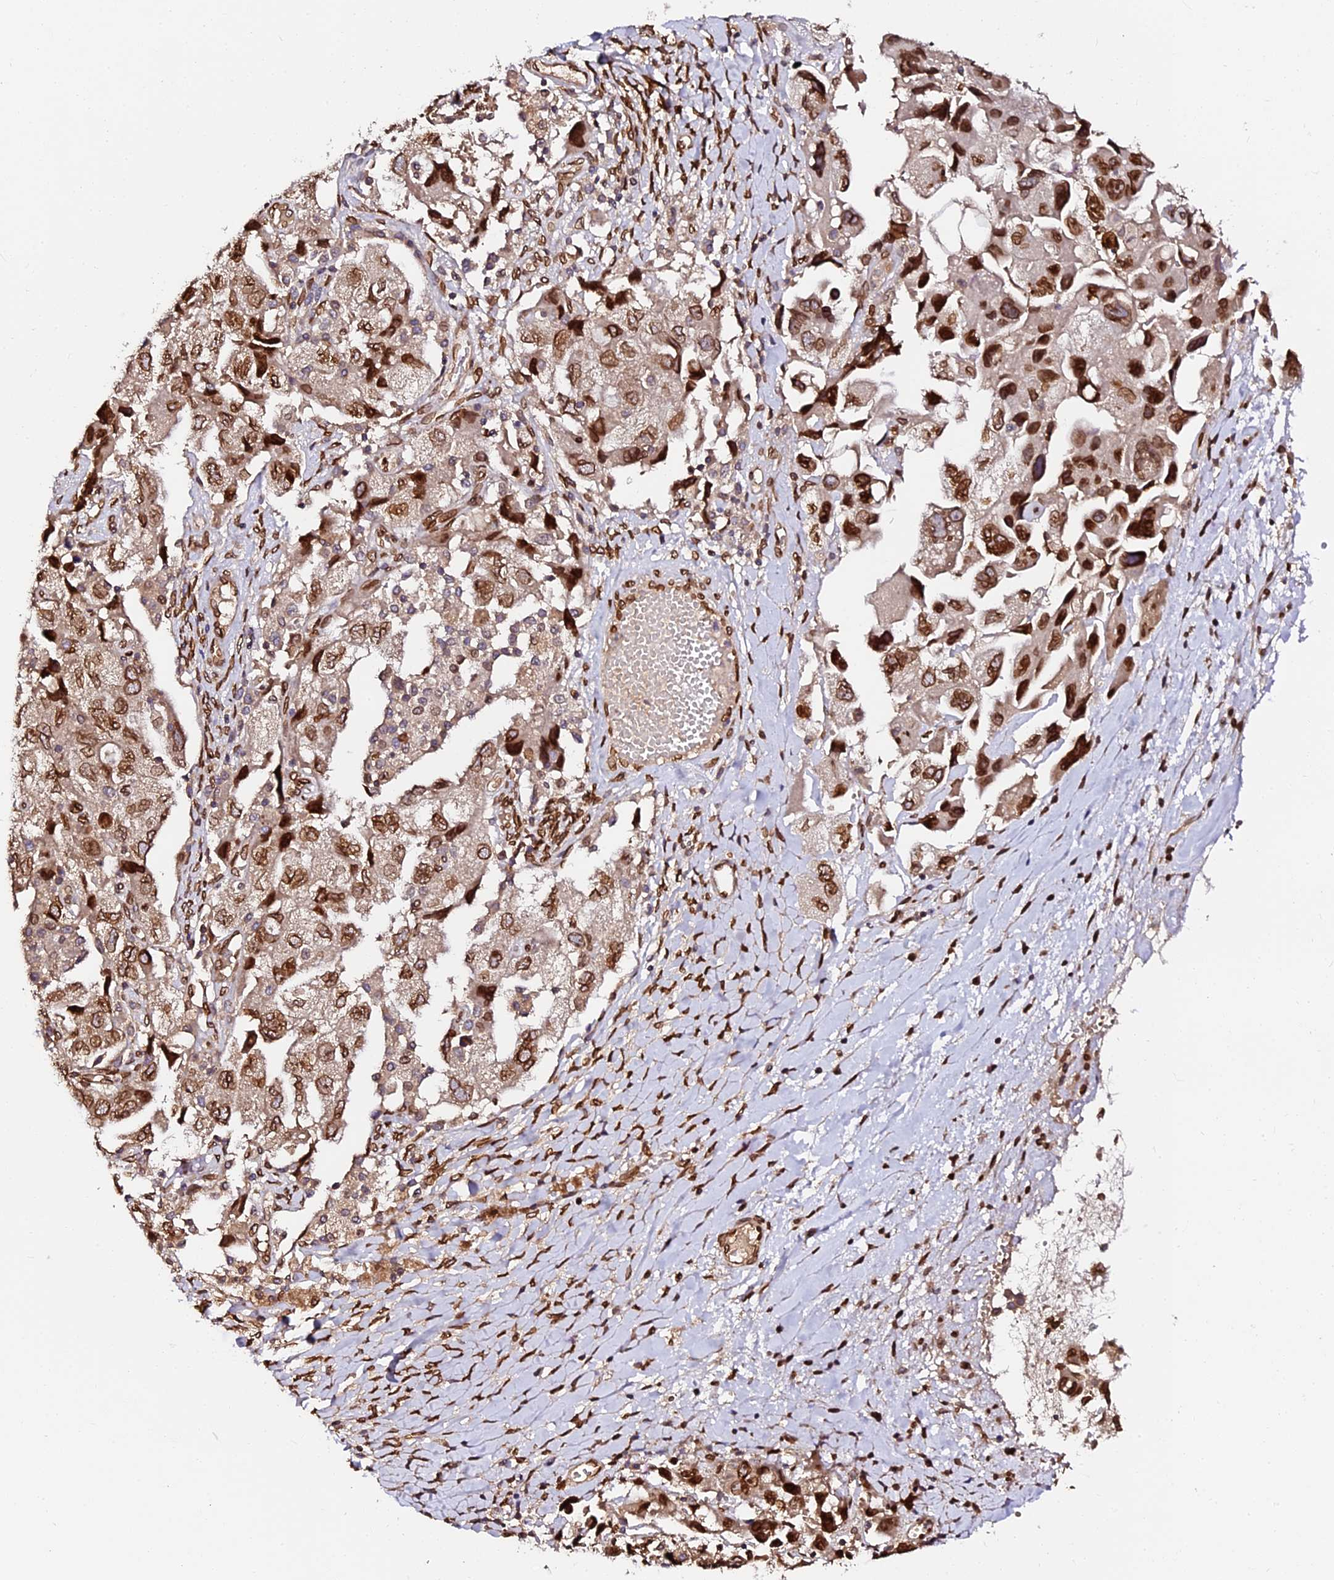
{"staining": {"intensity": "strong", "quantity": ">75%", "location": "cytoplasmic/membranous,nuclear"}, "tissue": "ovarian cancer", "cell_type": "Tumor cells", "image_type": "cancer", "snomed": [{"axis": "morphology", "description": "Carcinoma, NOS"}, {"axis": "morphology", "description": "Cystadenocarcinoma, serous, NOS"}, {"axis": "topography", "description": "Ovary"}], "caption": "Immunohistochemistry (DAB (3,3'-diaminobenzidine)) staining of human ovarian carcinoma shows strong cytoplasmic/membranous and nuclear protein expression in approximately >75% of tumor cells.", "gene": "ANAPC5", "patient": {"sex": "female", "age": 69}}